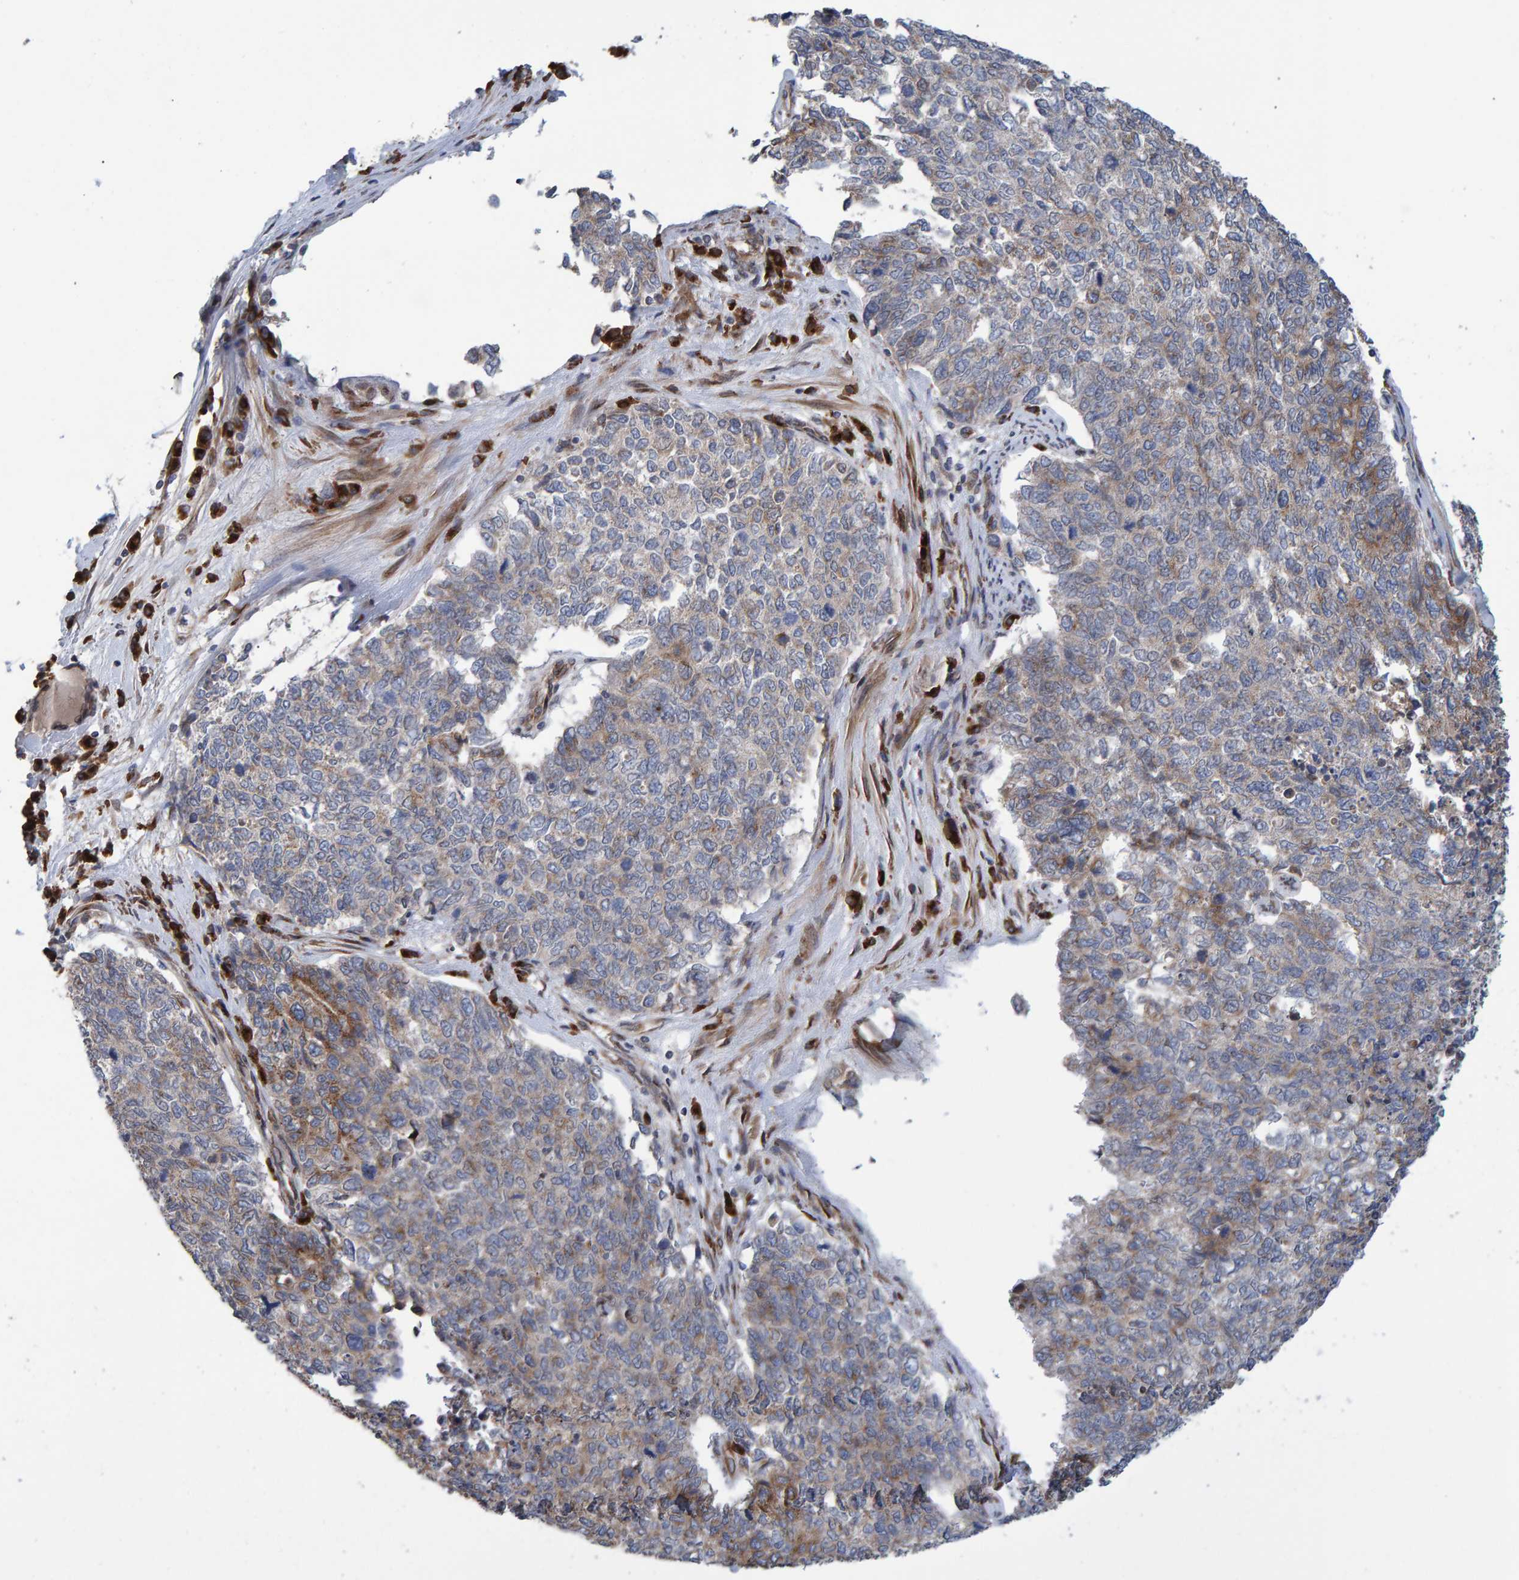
{"staining": {"intensity": "moderate", "quantity": "25%-75%", "location": "cytoplasmic/membranous"}, "tissue": "cervical cancer", "cell_type": "Tumor cells", "image_type": "cancer", "snomed": [{"axis": "morphology", "description": "Squamous cell carcinoma, NOS"}, {"axis": "topography", "description": "Cervix"}], "caption": "Immunohistochemistry image of cervical squamous cell carcinoma stained for a protein (brown), which shows medium levels of moderate cytoplasmic/membranous staining in about 25%-75% of tumor cells.", "gene": "FAM117A", "patient": {"sex": "female", "age": 63}}